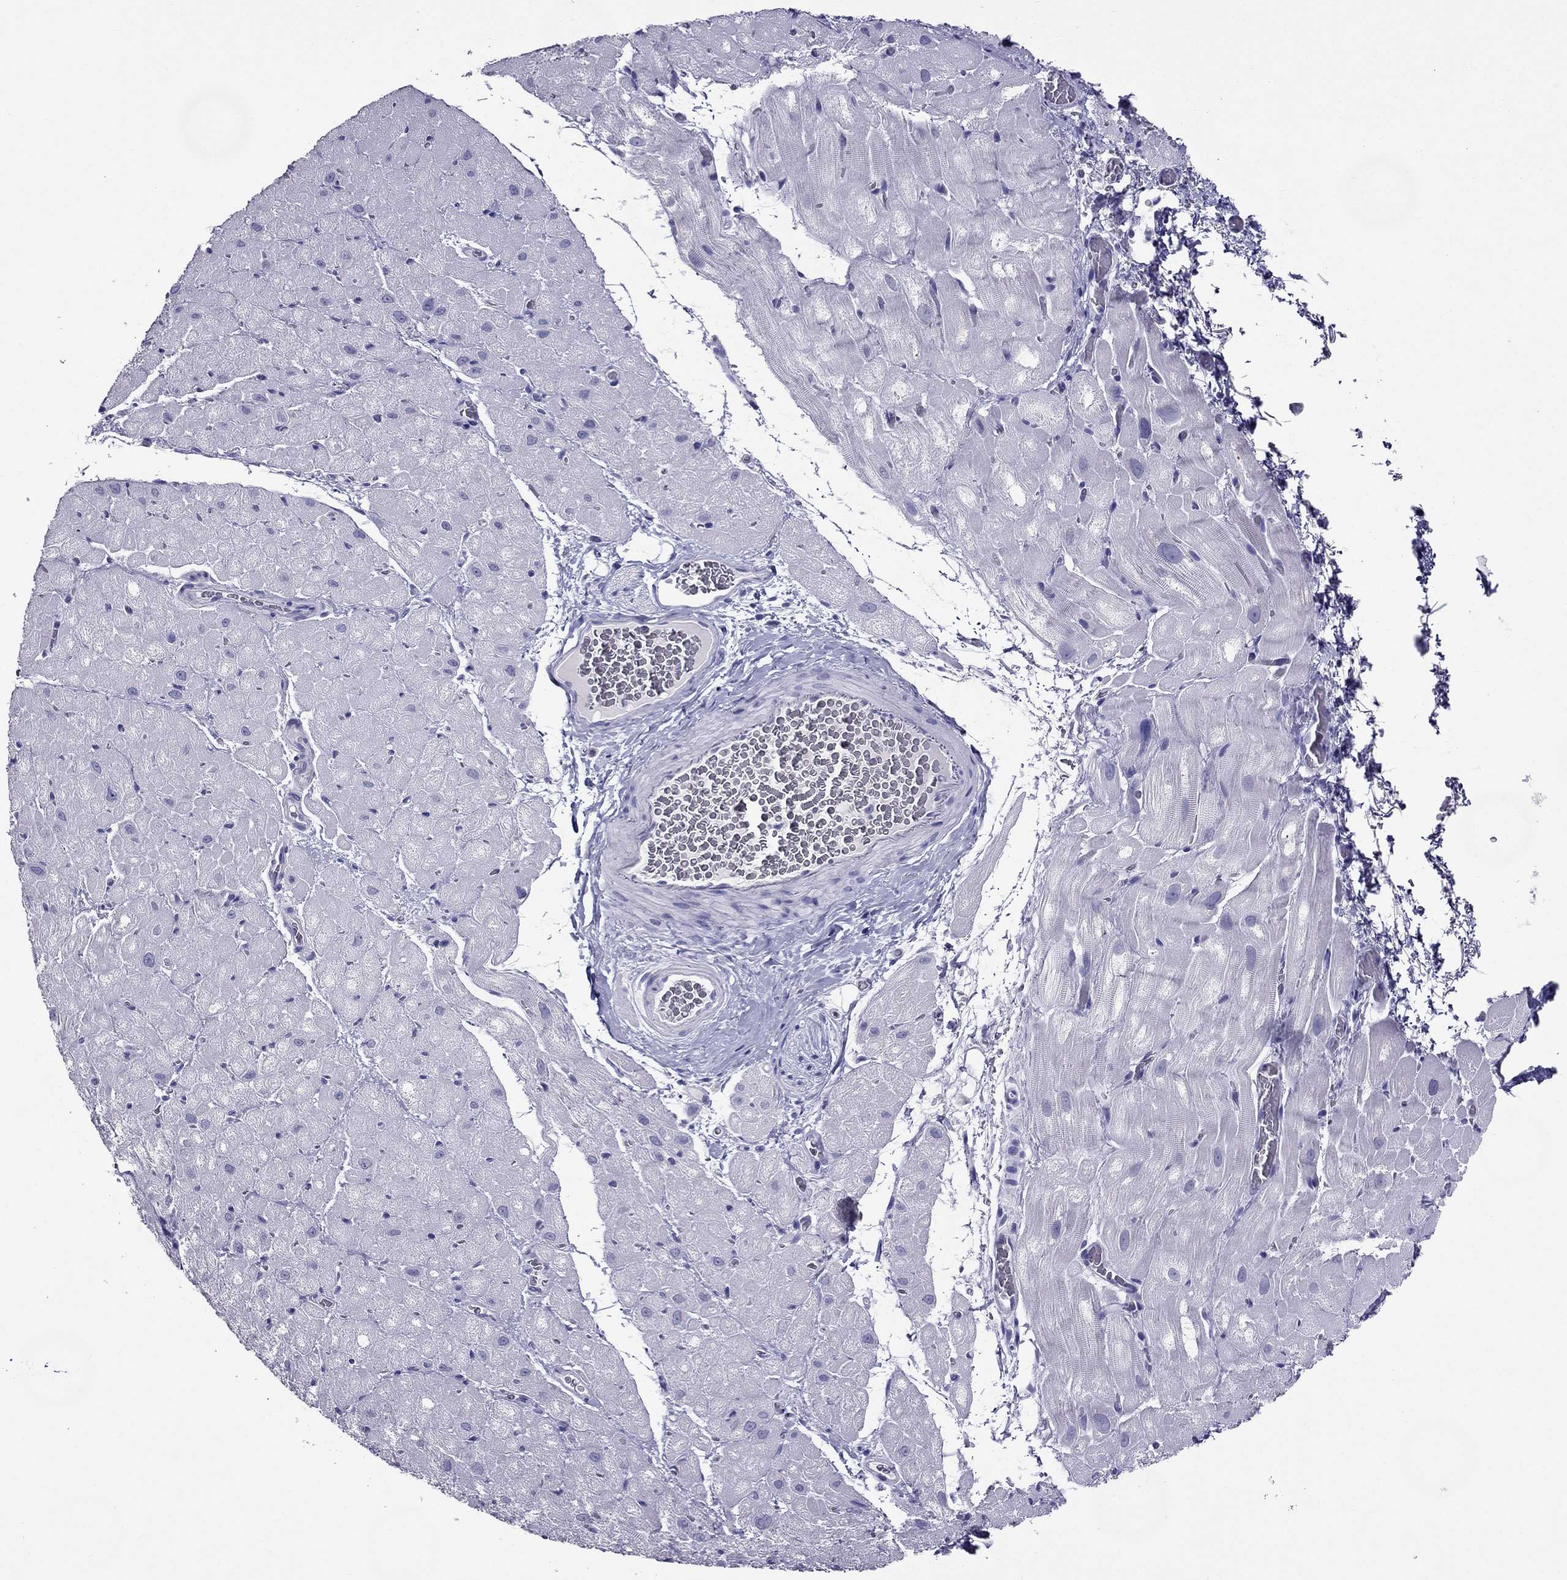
{"staining": {"intensity": "negative", "quantity": "none", "location": "none"}, "tissue": "heart muscle", "cell_type": "Cardiomyocytes", "image_type": "normal", "snomed": [{"axis": "morphology", "description": "Normal tissue, NOS"}, {"axis": "topography", "description": "Heart"}], "caption": "A high-resolution micrograph shows IHC staining of benign heart muscle, which exhibits no significant expression in cardiomyocytes.", "gene": "ZNF541", "patient": {"sex": "male", "age": 61}}